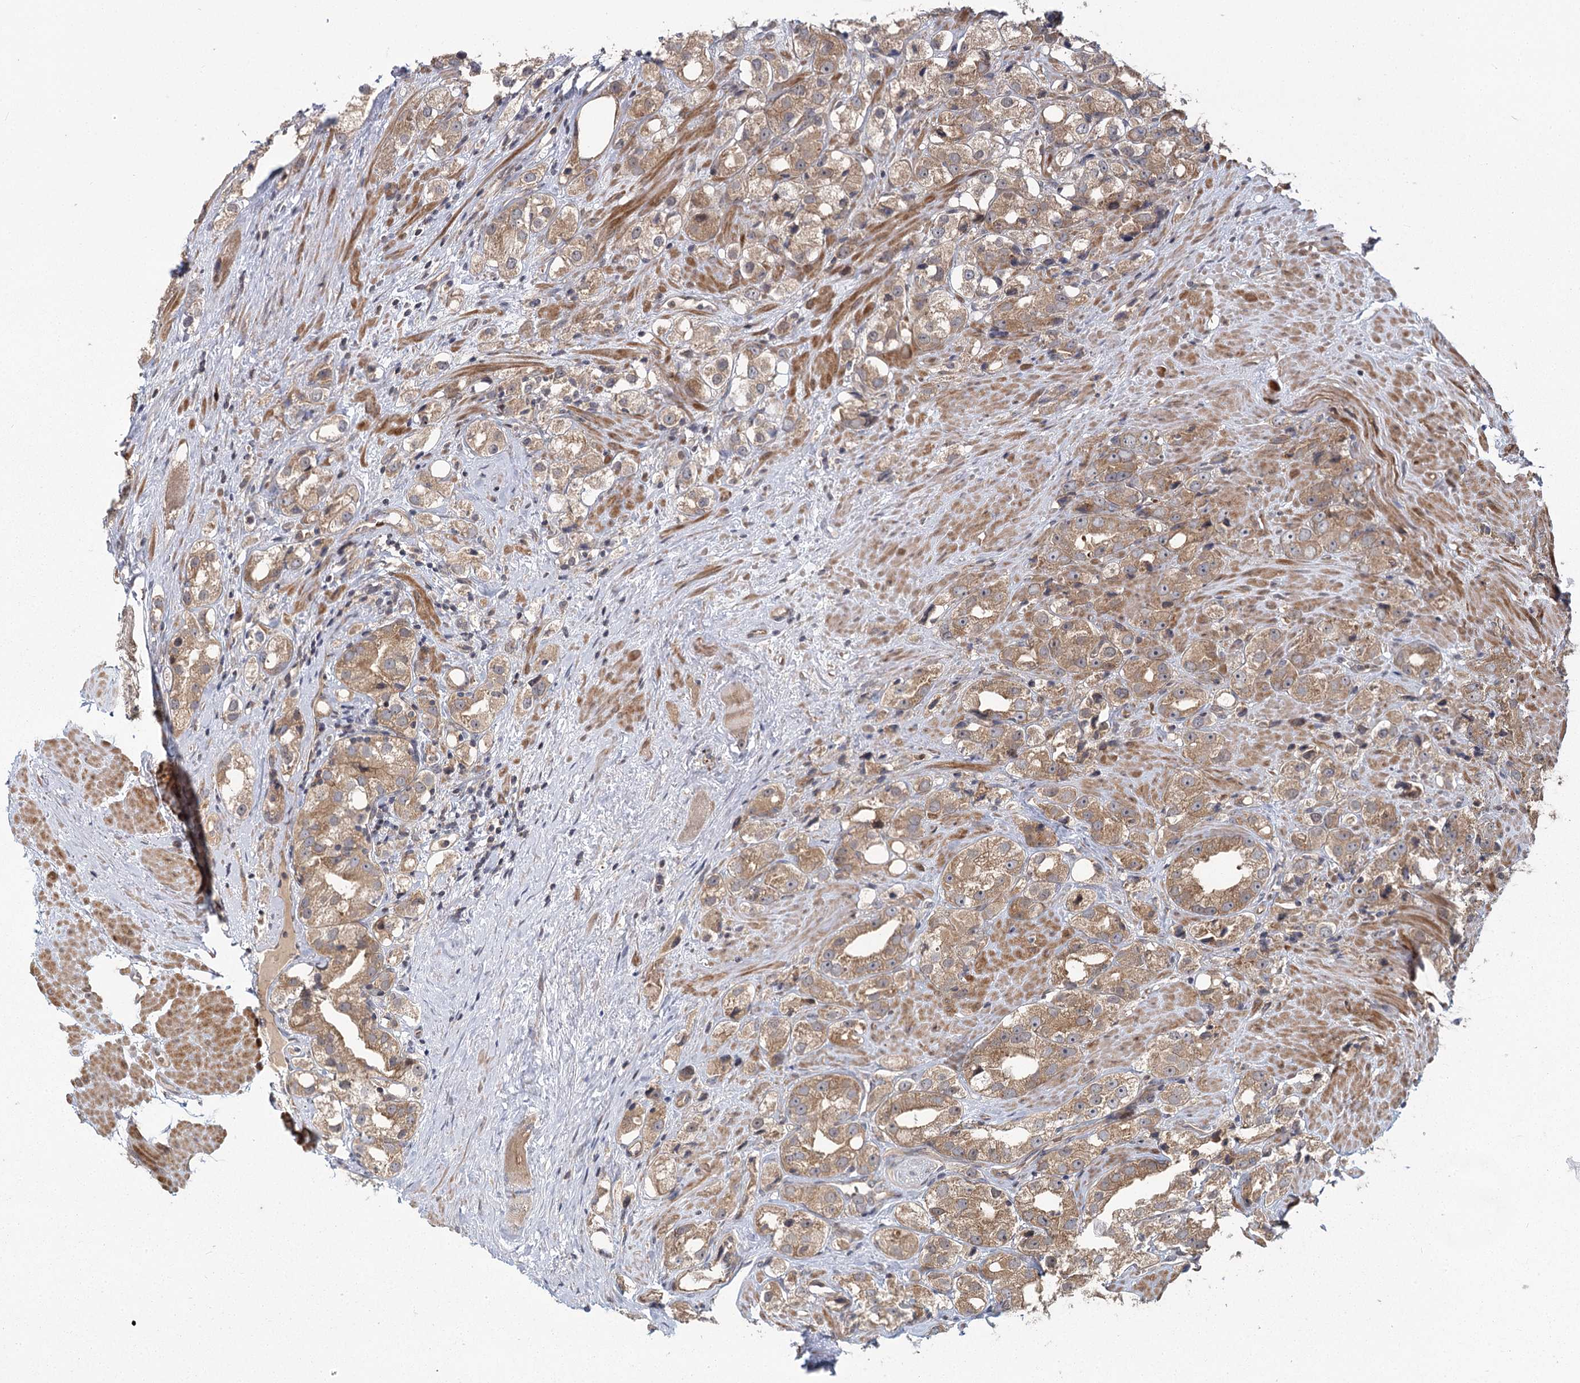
{"staining": {"intensity": "moderate", "quantity": ">75%", "location": "cytoplasmic/membranous"}, "tissue": "prostate cancer", "cell_type": "Tumor cells", "image_type": "cancer", "snomed": [{"axis": "morphology", "description": "Adenocarcinoma, NOS"}, {"axis": "topography", "description": "Prostate"}], "caption": "Protein analysis of prostate adenocarcinoma tissue exhibits moderate cytoplasmic/membranous positivity in about >75% of tumor cells. The staining was performed using DAB (3,3'-diaminobenzidine) to visualize the protein expression in brown, while the nuclei were stained in blue with hematoxylin (Magnification: 20x).", "gene": "RAPGEF6", "patient": {"sex": "male", "age": 79}}